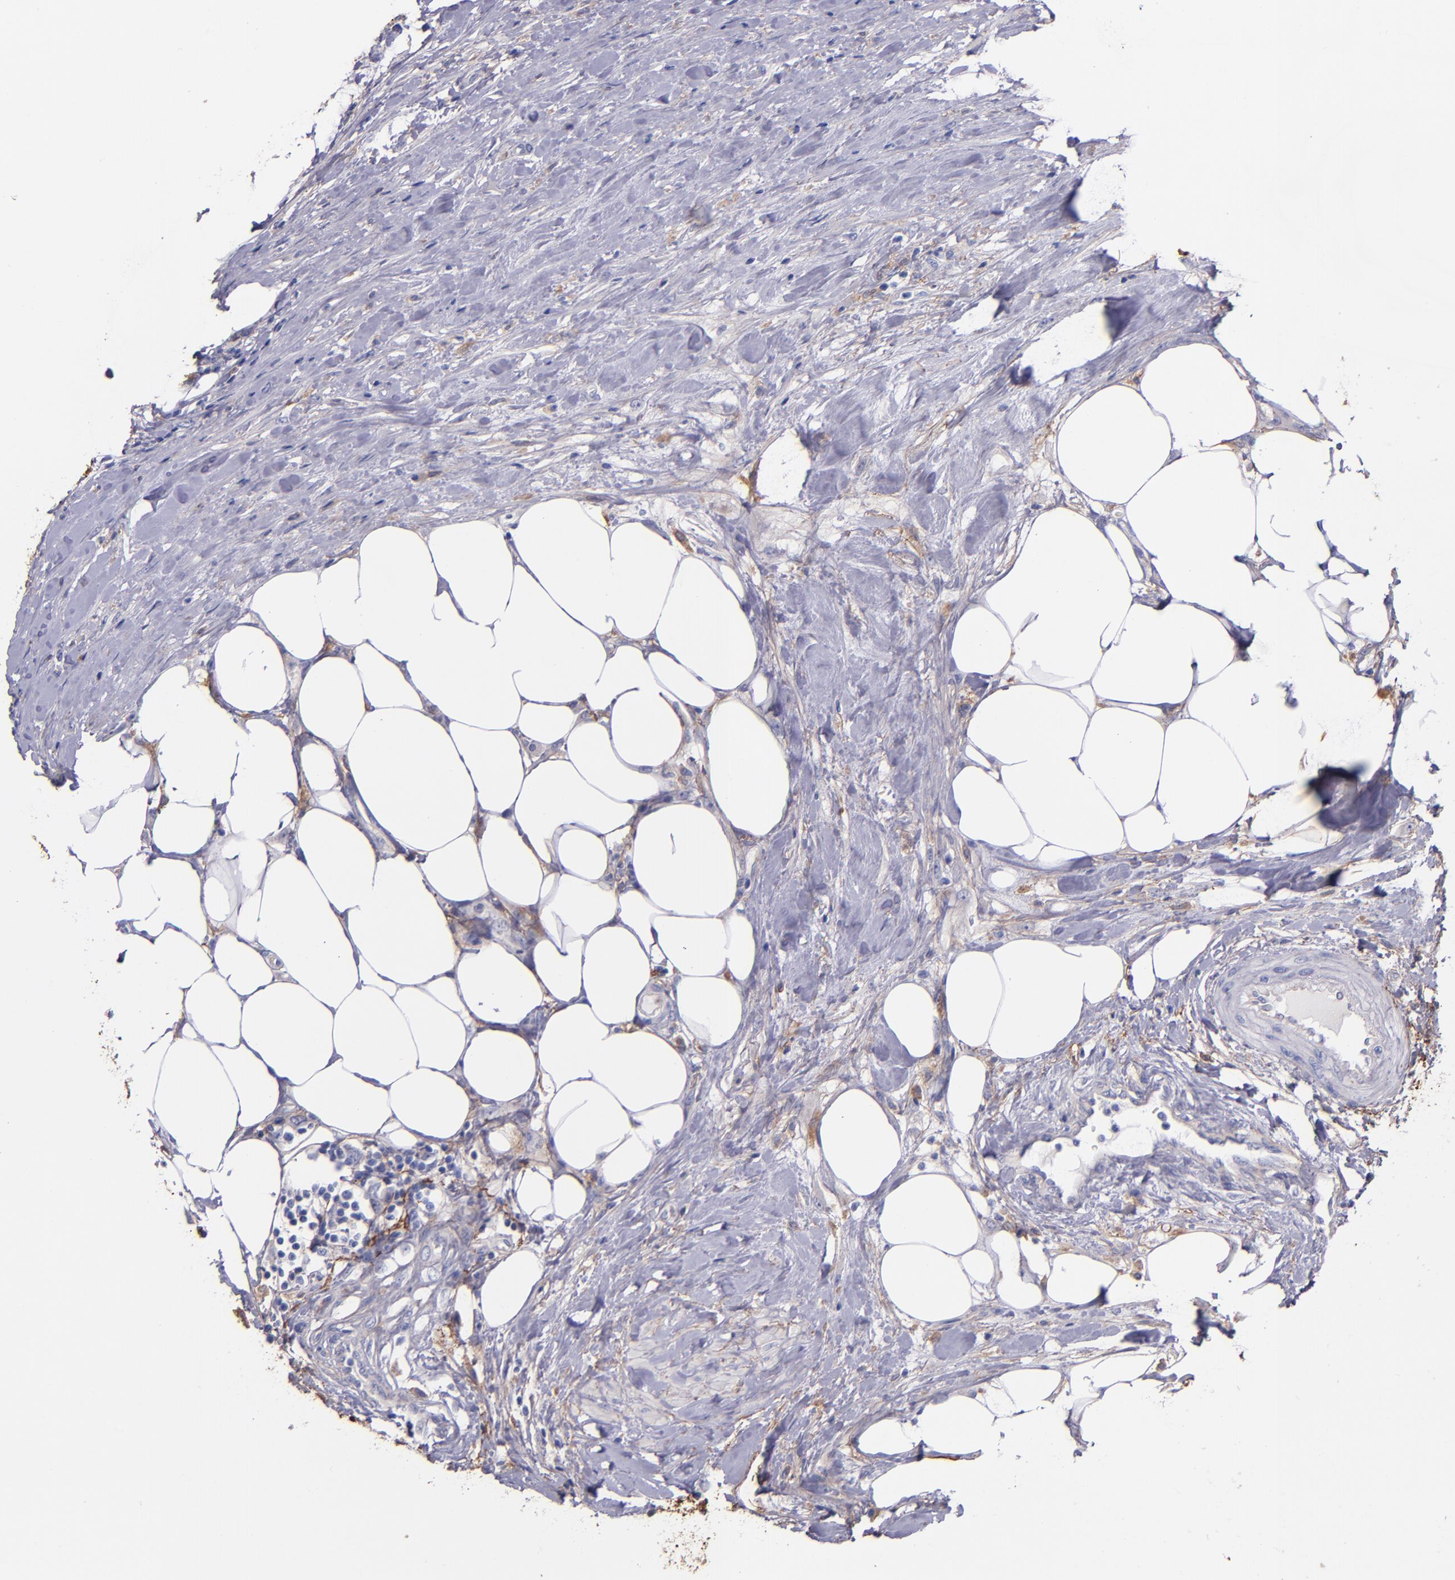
{"staining": {"intensity": "weak", "quantity": "25%-75%", "location": "cytoplasmic/membranous"}, "tissue": "urothelial cancer", "cell_type": "Tumor cells", "image_type": "cancer", "snomed": [{"axis": "morphology", "description": "Urothelial carcinoma, High grade"}, {"axis": "topography", "description": "Urinary bladder"}], "caption": "The photomicrograph reveals a brown stain indicating the presence of a protein in the cytoplasmic/membranous of tumor cells in urothelial carcinoma (high-grade). Using DAB (brown) and hematoxylin (blue) stains, captured at high magnification using brightfield microscopy.", "gene": "IVL", "patient": {"sex": "male", "age": 61}}